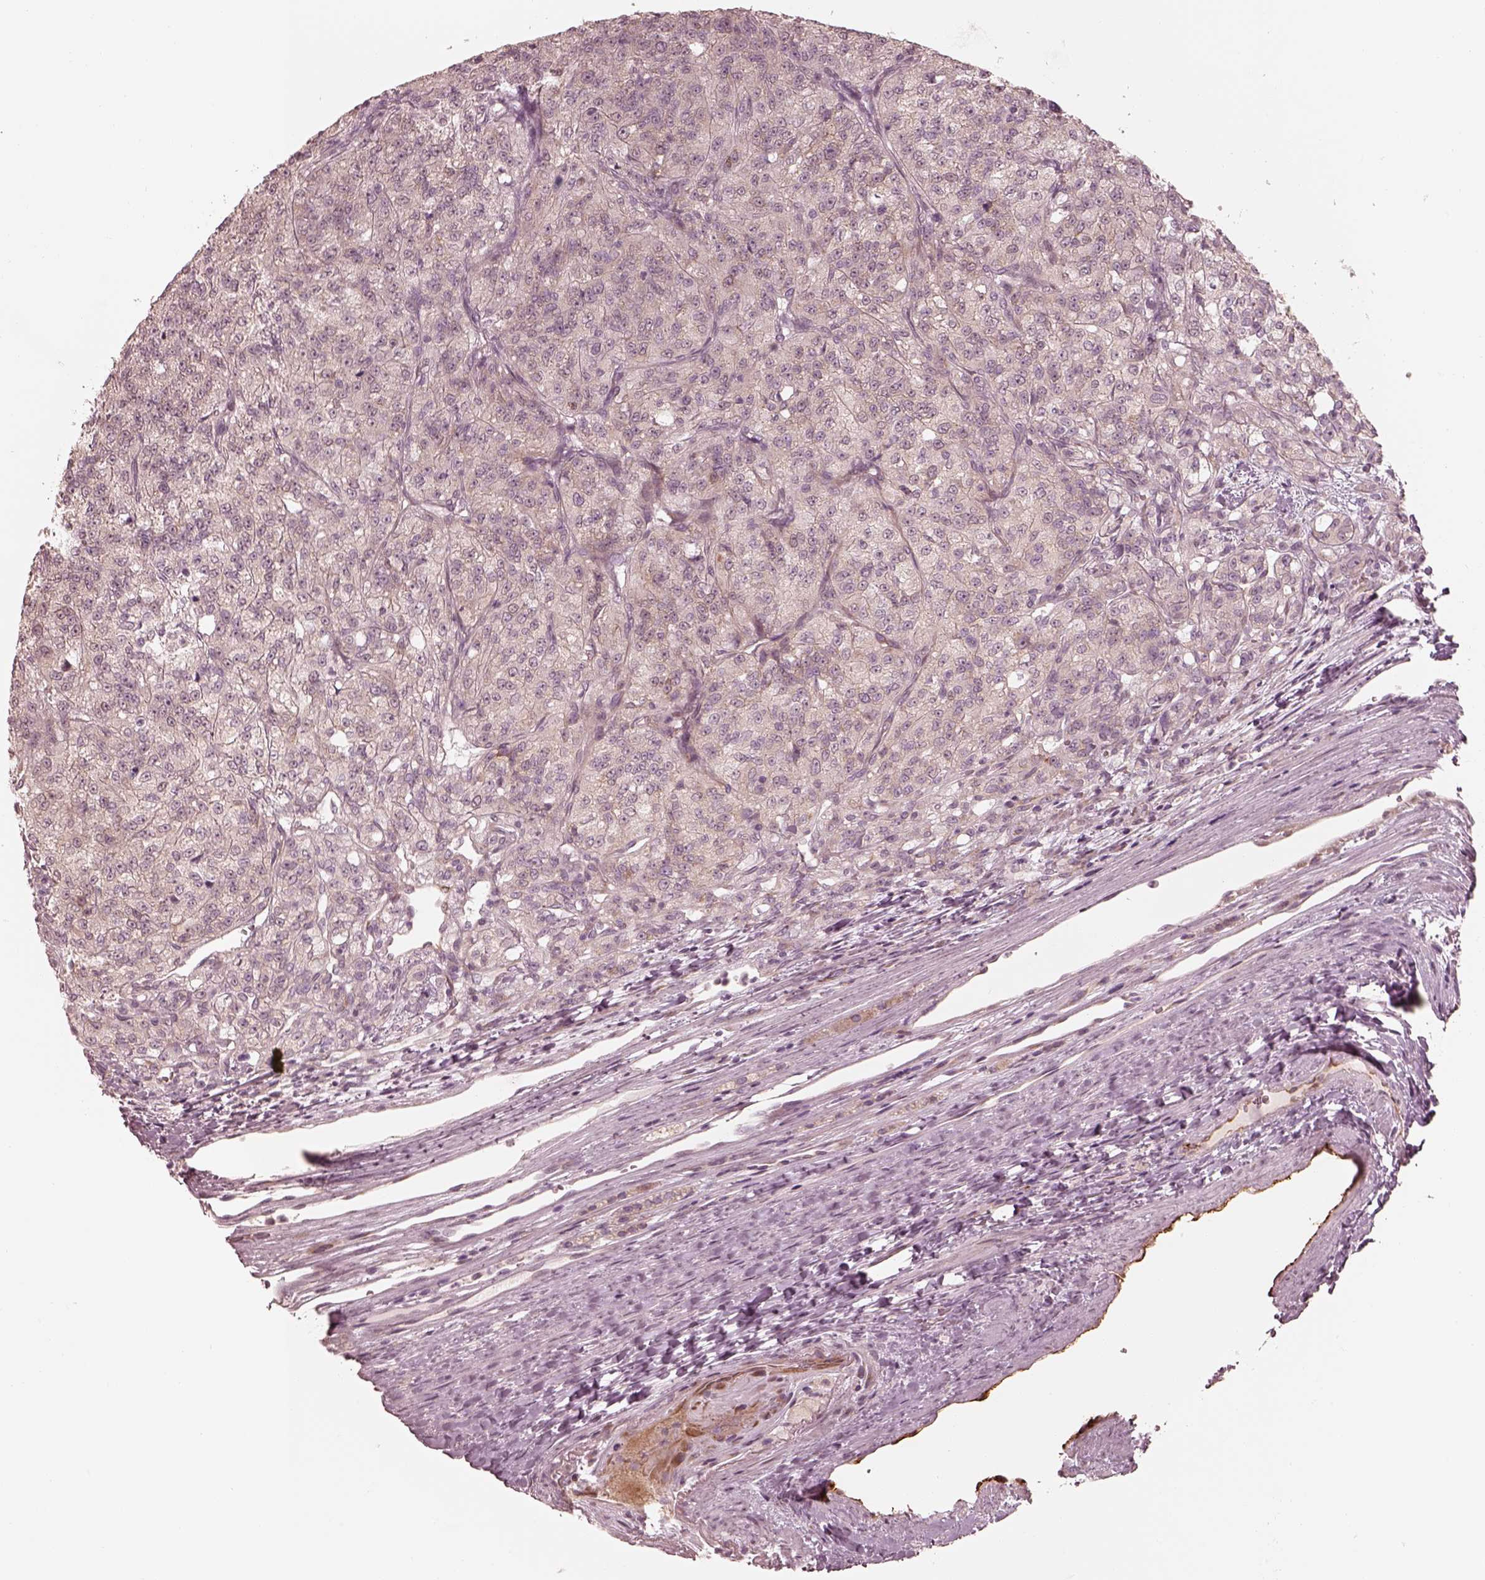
{"staining": {"intensity": "negative", "quantity": "none", "location": "none"}, "tissue": "renal cancer", "cell_type": "Tumor cells", "image_type": "cancer", "snomed": [{"axis": "morphology", "description": "Adenocarcinoma, NOS"}, {"axis": "topography", "description": "Kidney"}], "caption": "Immunohistochemistry photomicrograph of neoplastic tissue: human renal cancer (adenocarcinoma) stained with DAB shows no significant protein staining in tumor cells.", "gene": "RAB3C", "patient": {"sex": "female", "age": 63}}